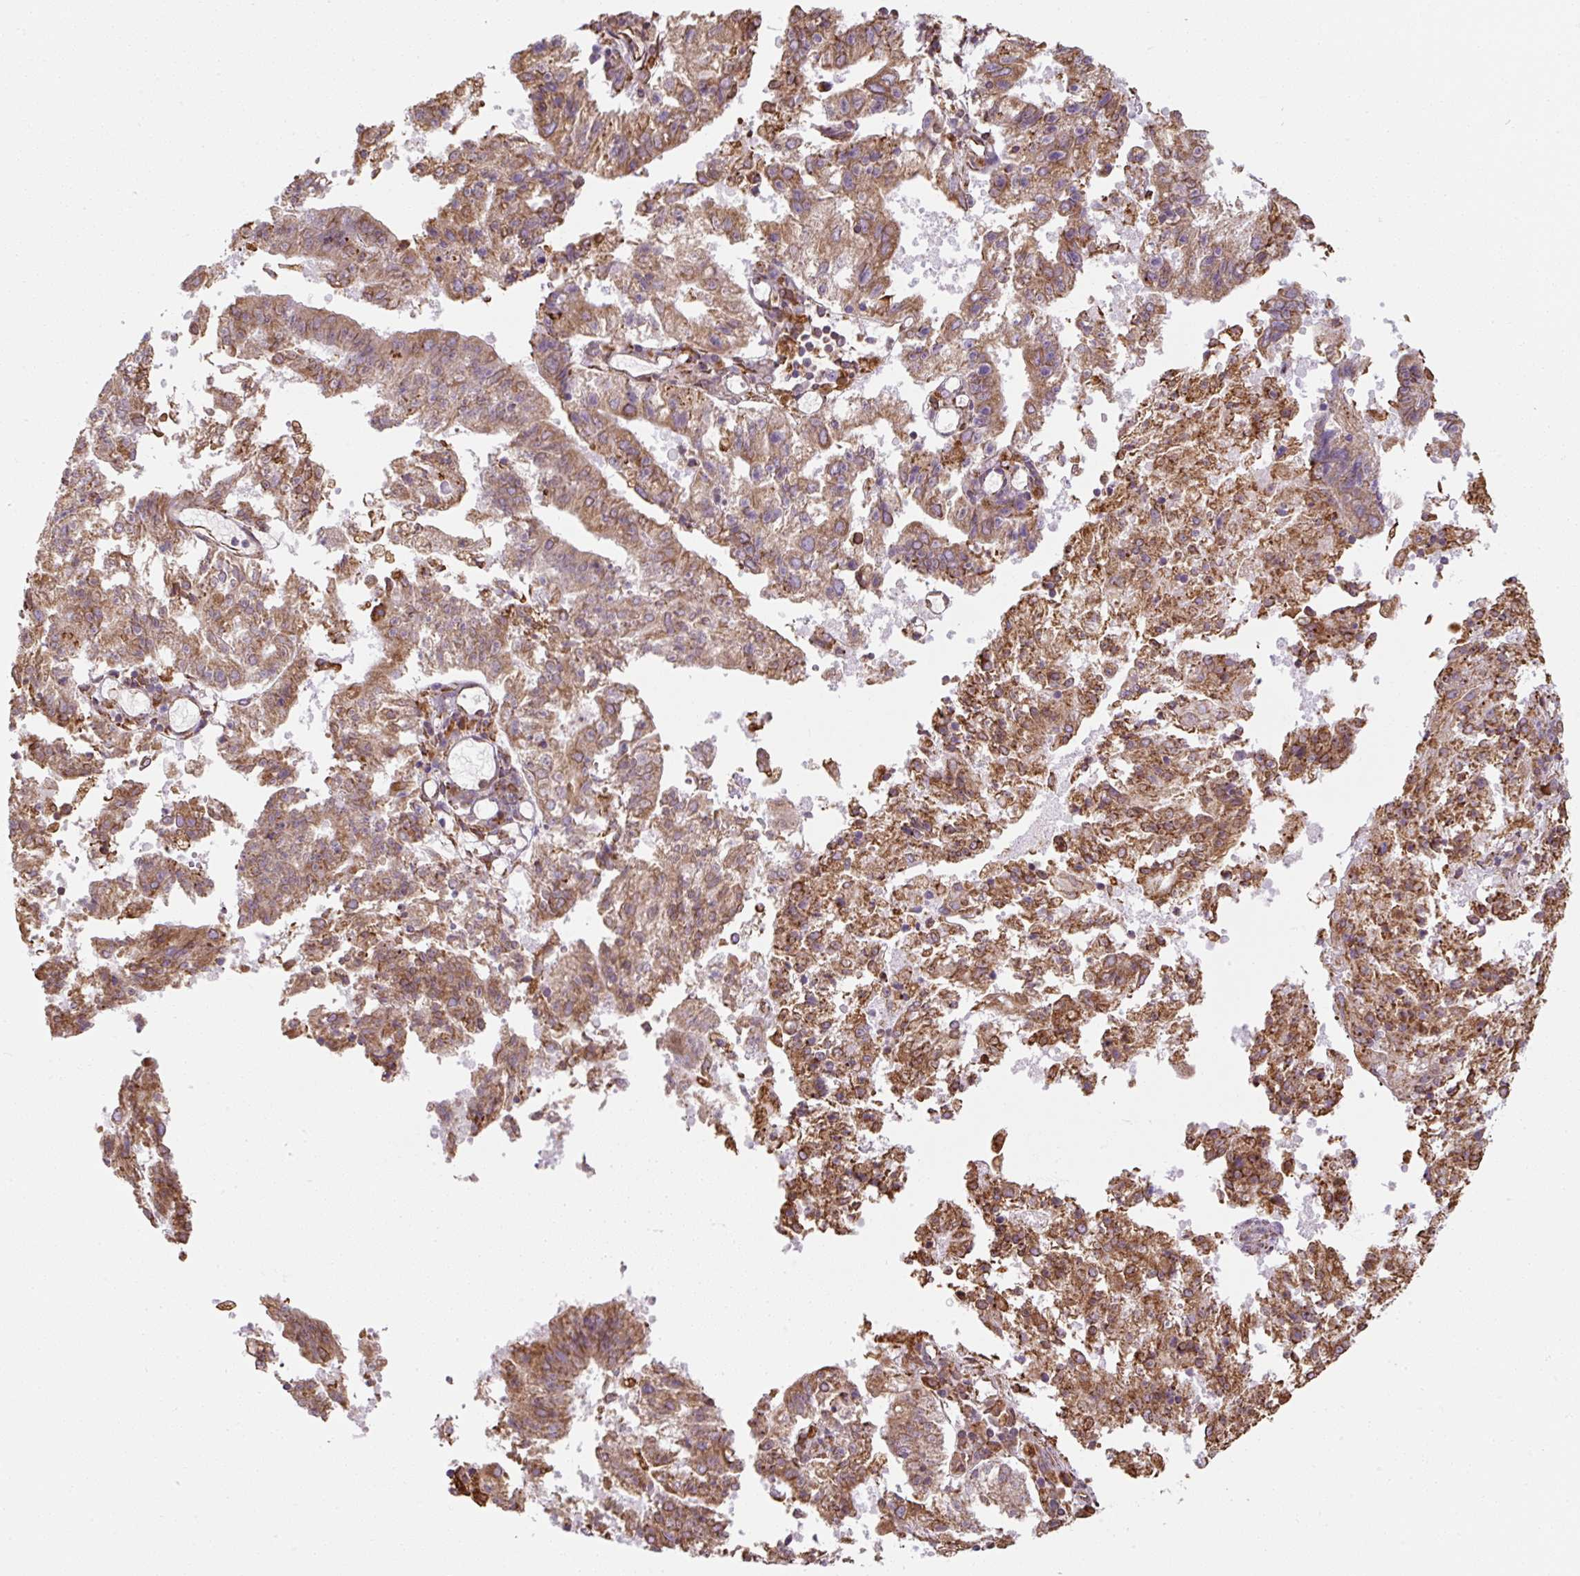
{"staining": {"intensity": "moderate", "quantity": ">75%", "location": "cytoplasmic/membranous"}, "tissue": "endometrial cancer", "cell_type": "Tumor cells", "image_type": "cancer", "snomed": [{"axis": "morphology", "description": "Adenocarcinoma, NOS"}, {"axis": "topography", "description": "Endometrium"}], "caption": "Immunohistochemistry (DAB (3,3'-diaminobenzidine)) staining of human adenocarcinoma (endometrial) reveals moderate cytoplasmic/membranous protein staining in approximately >75% of tumor cells.", "gene": "PRKCSH", "patient": {"sex": "female", "age": 82}}